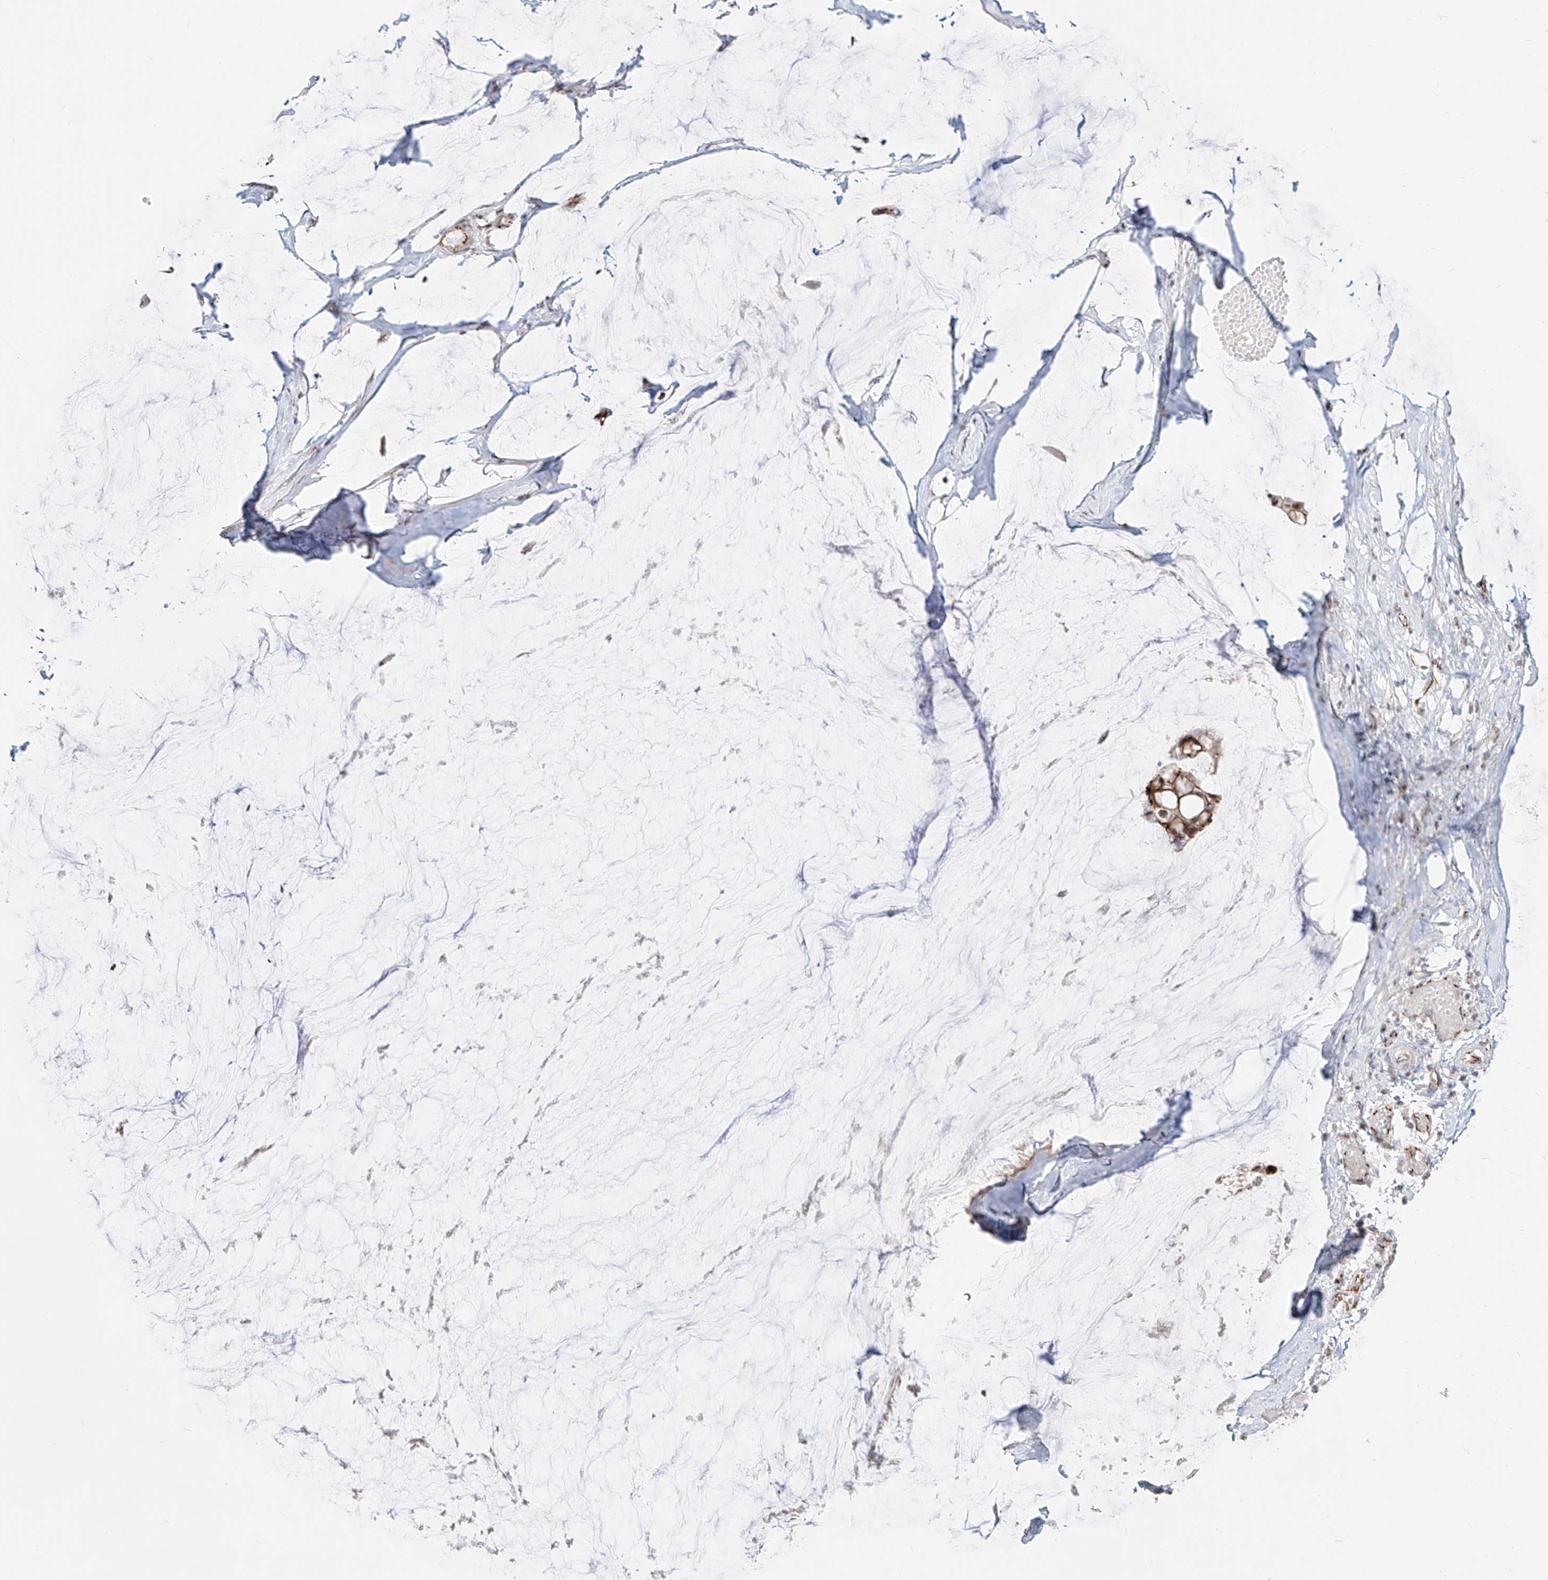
{"staining": {"intensity": "moderate", "quantity": ">75%", "location": "cytoplasmic/membranous,nuclear"}, "tissue": "ovarian cancer", "cell_type": "Tumor cells", "image_type": "cancer", "snomed": [{"axis": "morphology", "description": "Cystadenocarcinoma, mucinous, NOS"}, {"axis": "topography", "description": "Ovary"}], "caption": "This micrograph exhibits immunohistochemistry staining of human mucinous cystadenocarcinoma (ovarian), with medium moderate cytoplasmic/membranous and nuclear staining in about >75% of tumor cells.", "gene": "ZNF710", "patient": {"sex": "female", "age": 39}}